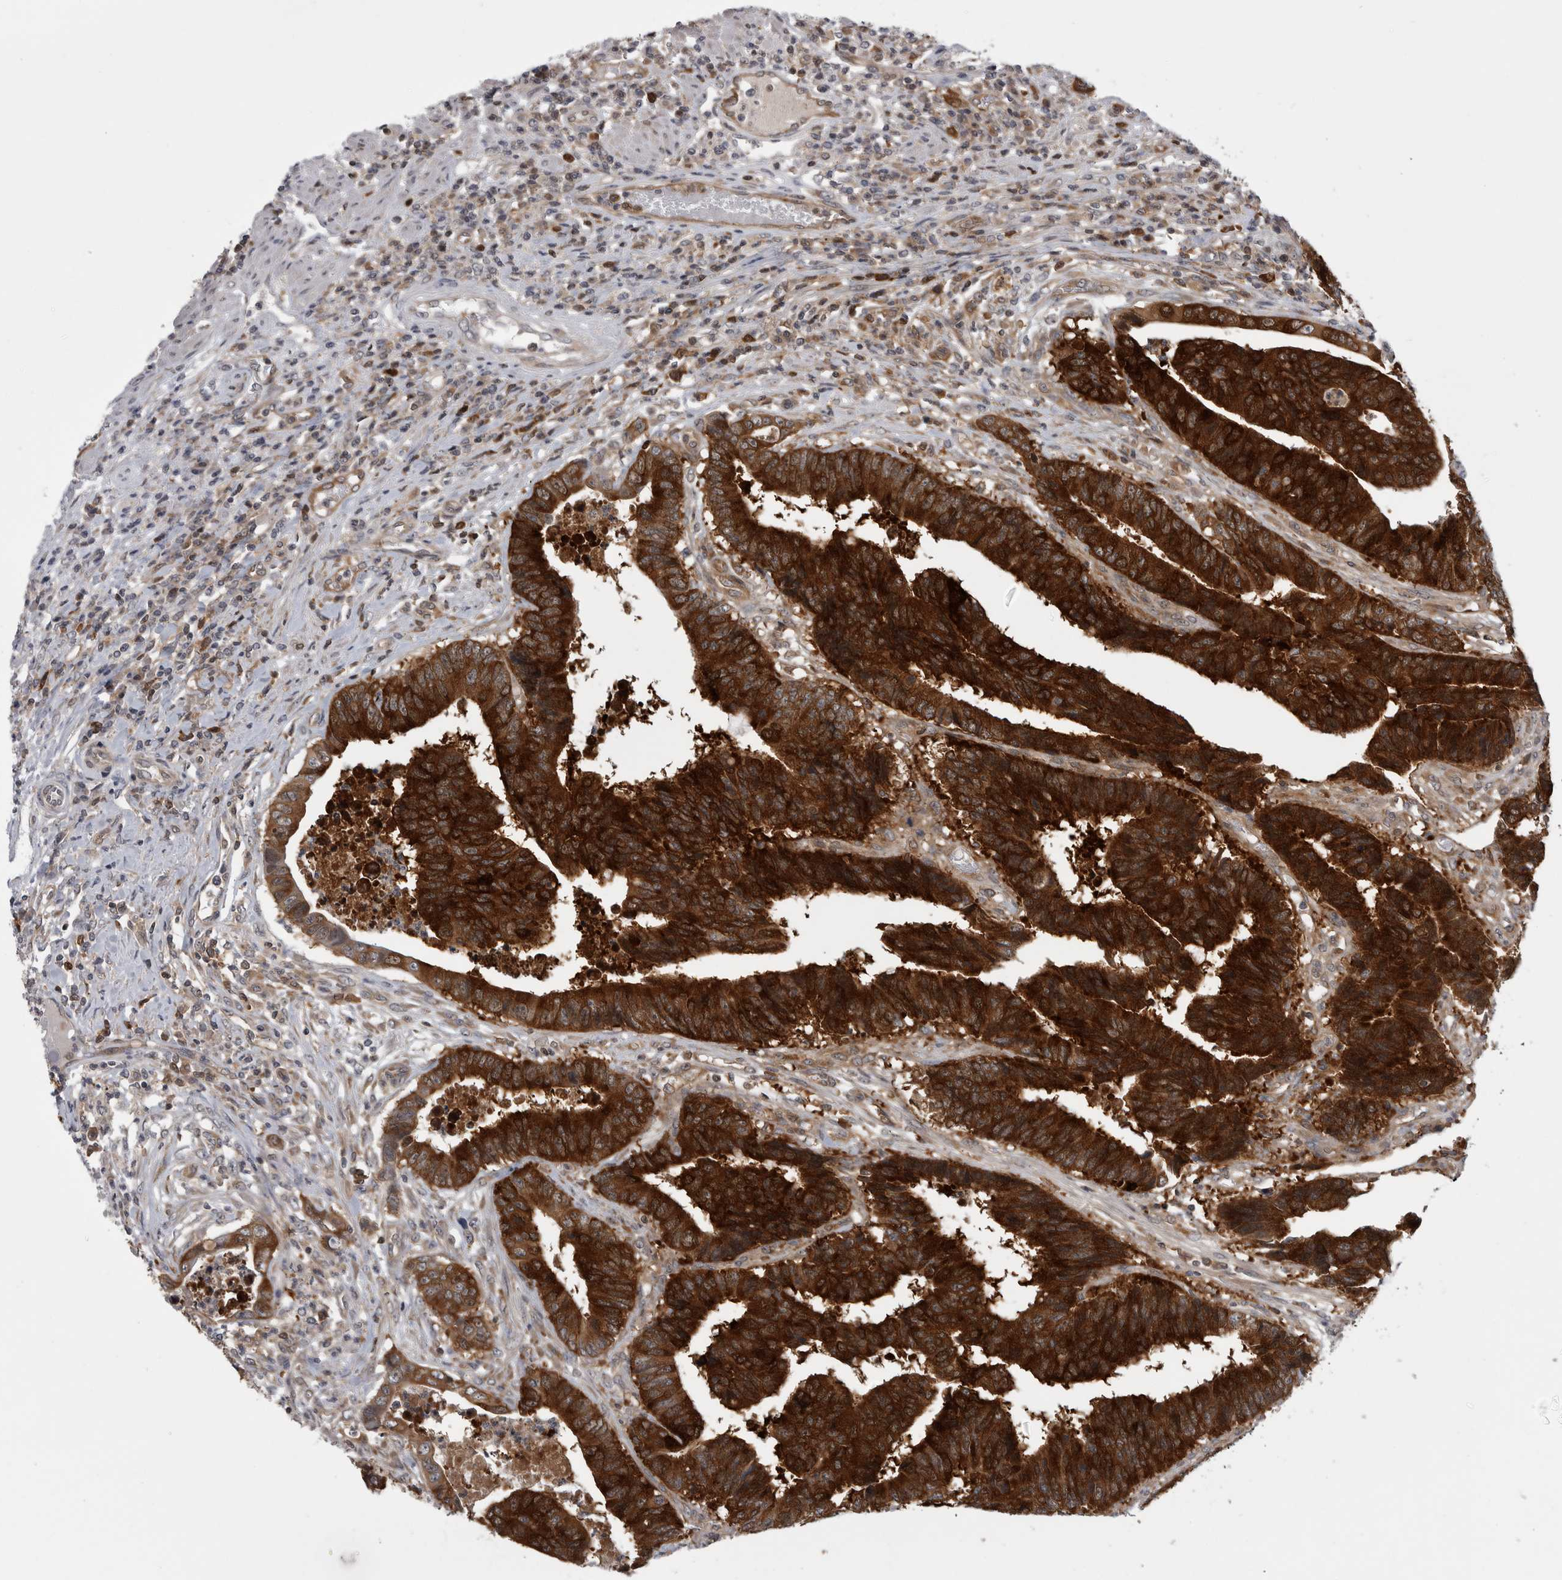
{"staining": {"intensity": "strong", "quantity": ">75%", "location": "cytoplasmic/membranous"}, "tissue": "colorectal cancer", "cell_type": "Tumor cells", "image_type": "cancer", "snomed": [{"axis": "morphology", "description": "Adenocarcinoma, NOS"}, {"axis": "topography", "description": "Rectum"}], "caption": "Immunohistochemical staining of colorectal cancer (adenocarcinoma) demonstrates strong cytoplasmic/membranous protein expression in approximately >75% of tumor cells.", "gene": "CACYBP", "patient": {"sex": "male", "age": 84}}